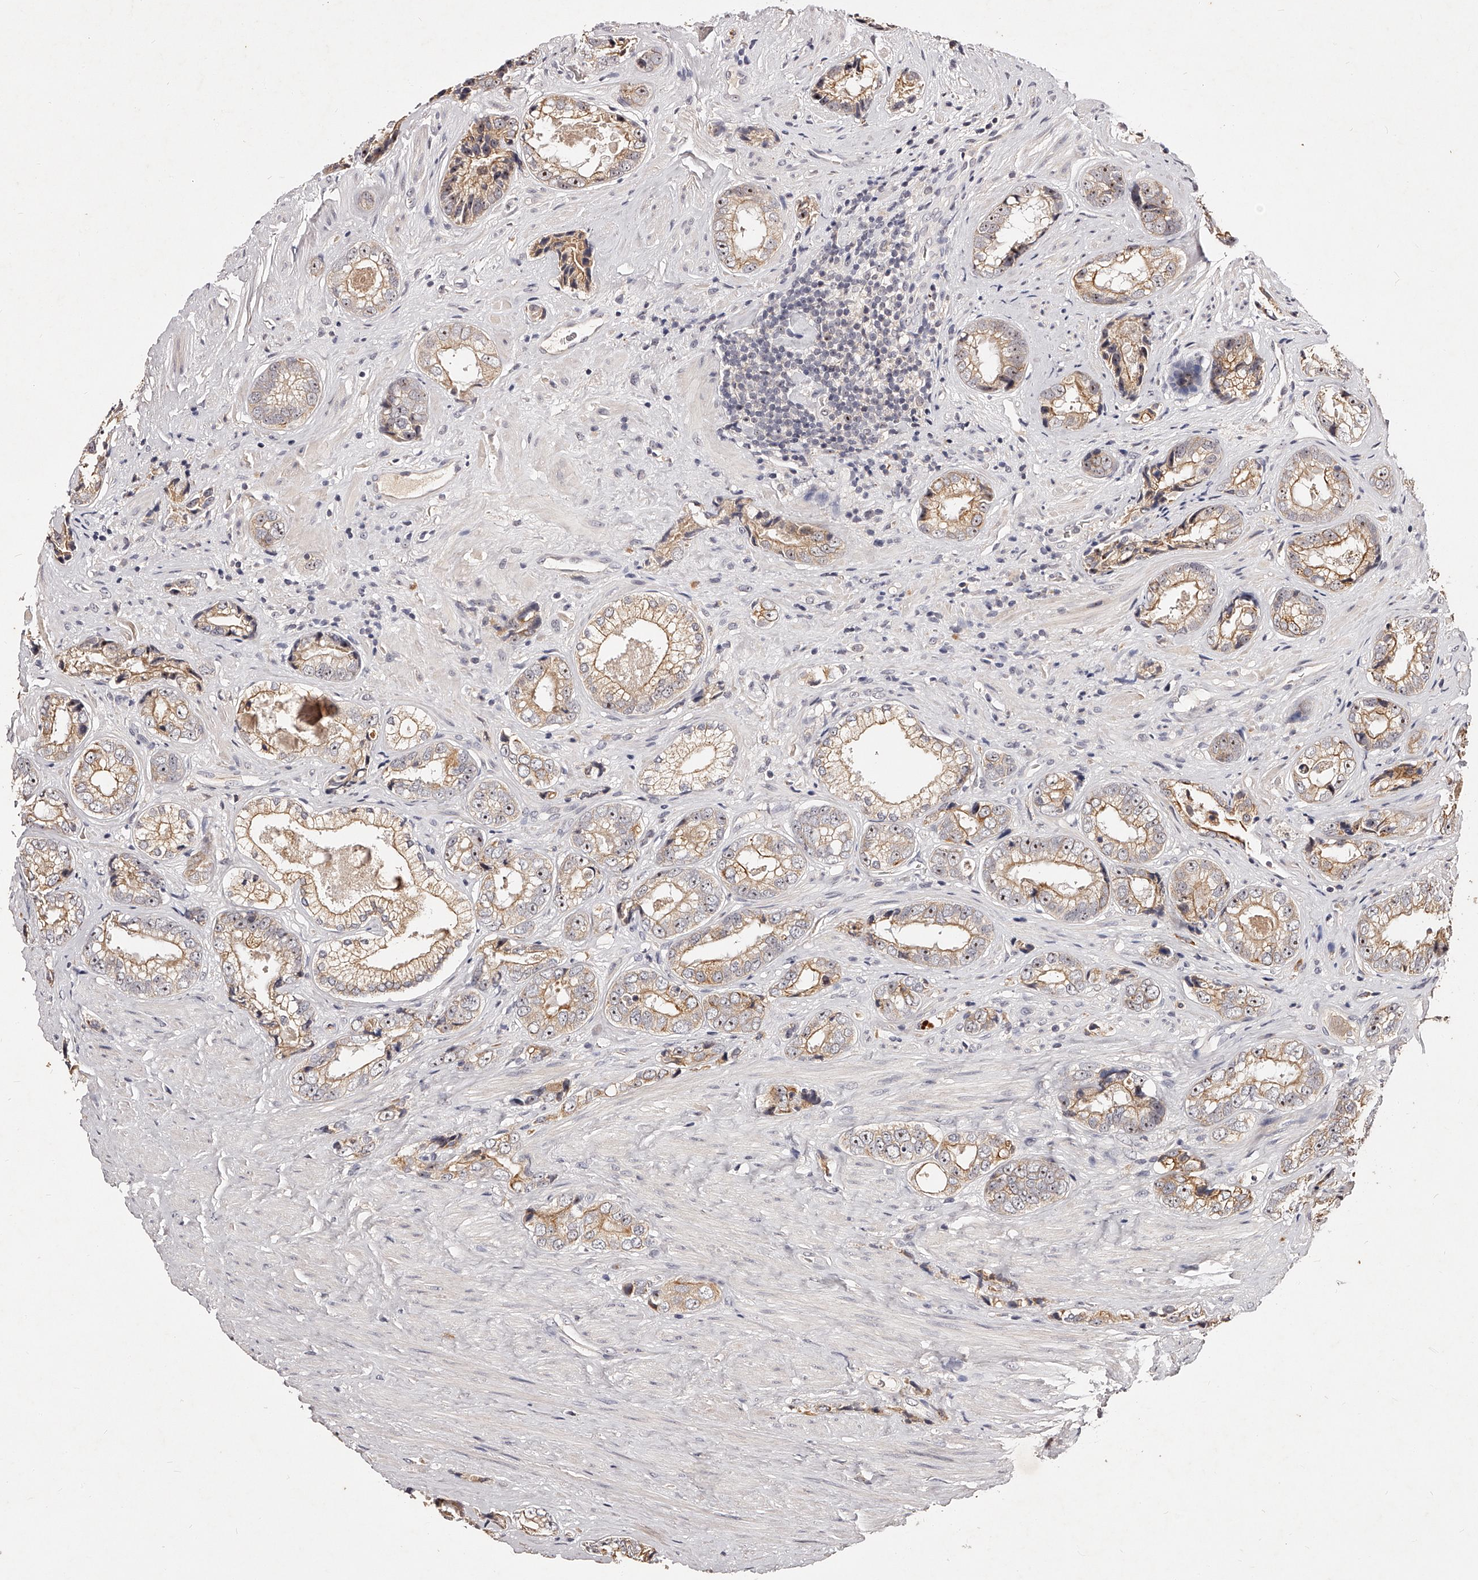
{"staining": {"intensity": "weak", "quantity": "25%-75%", "location": "cytoplasmic/membranous"}, "tissue": "prostate cancer", "cell_type": "Tumor cells", "image_type": "cancer", "snomed": [{"axis": "morphology", "description": "Adenocarcinoma, High grade"}, {"axis": "topography", "description": "Prostate"}], "caption": "Immunohistochemistry (IHC) staining of adenocarcinoma (high-grade) (prostate), which reveals low levels of weak cytoplasmic/membranous staining in about 25%-75% of tumor cells indicating weak cytoplasmic/membranous protein positivity. The staining was performed using DAB (3,3'-diaminobenzidine) (brown) for protein detection and nuclei were counterstained in hematoxylin (blue).", "gene": "PHACTR1", "patient": {"sex": "male", "age": 61}}